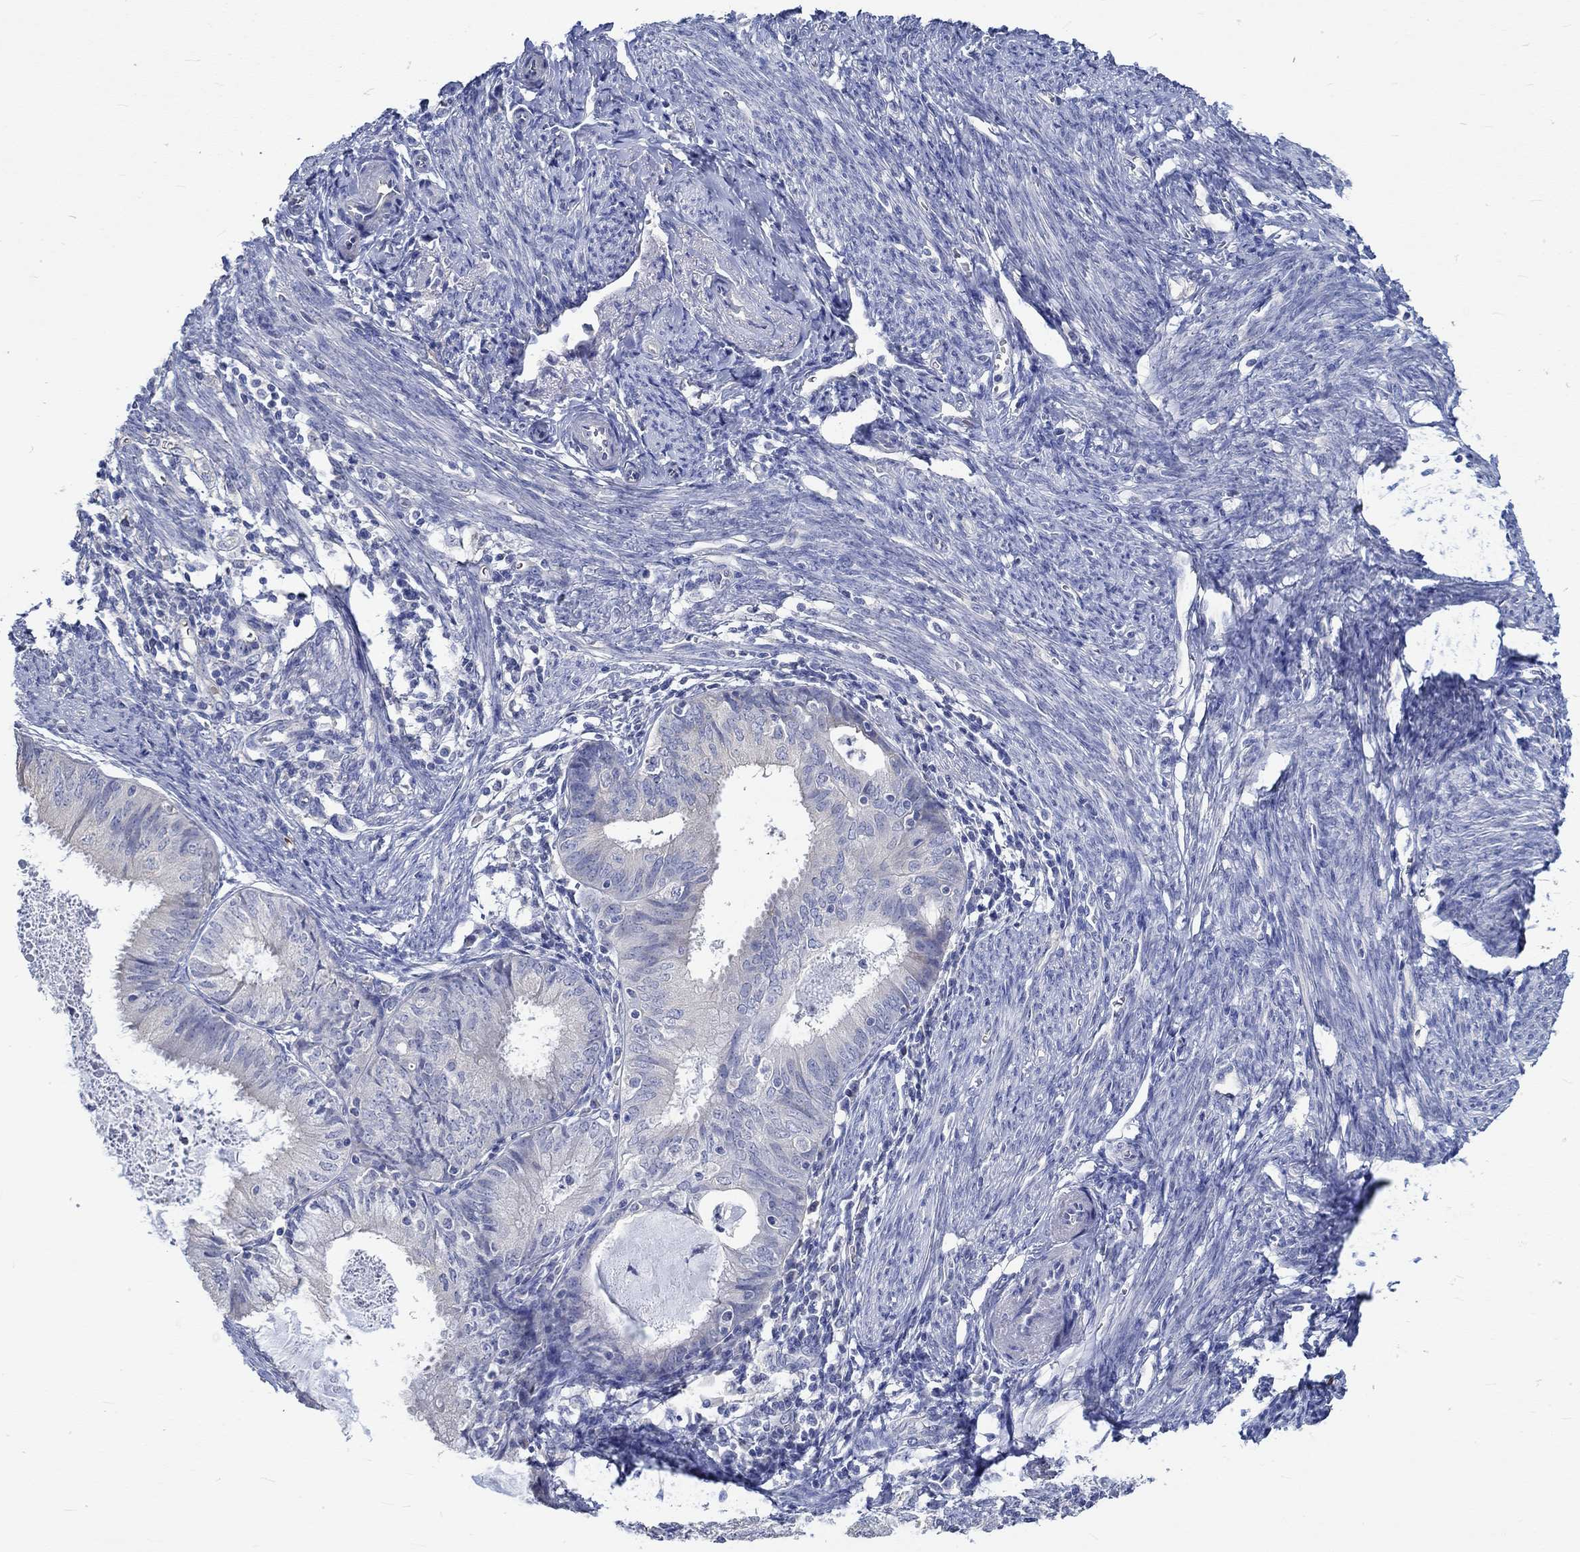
{"staining": {"intensity": "negative", "quantity": "none", "location": "none"}, "tissue": "endometrial cancer", "cell_type": "Tumor cells", "image_type": "cancer", "snomed": [{"axis": "morphology", "description": "Adenocarcinoma, NOS"}, {"axis": "topography", "description": "Endometrium"}], "caption": "Micrograph shows no protein staining in tumor cells of endometrial cancer tissue.", "gene": "KCNA1", "patient": {"sex": "female", "age": 57}}